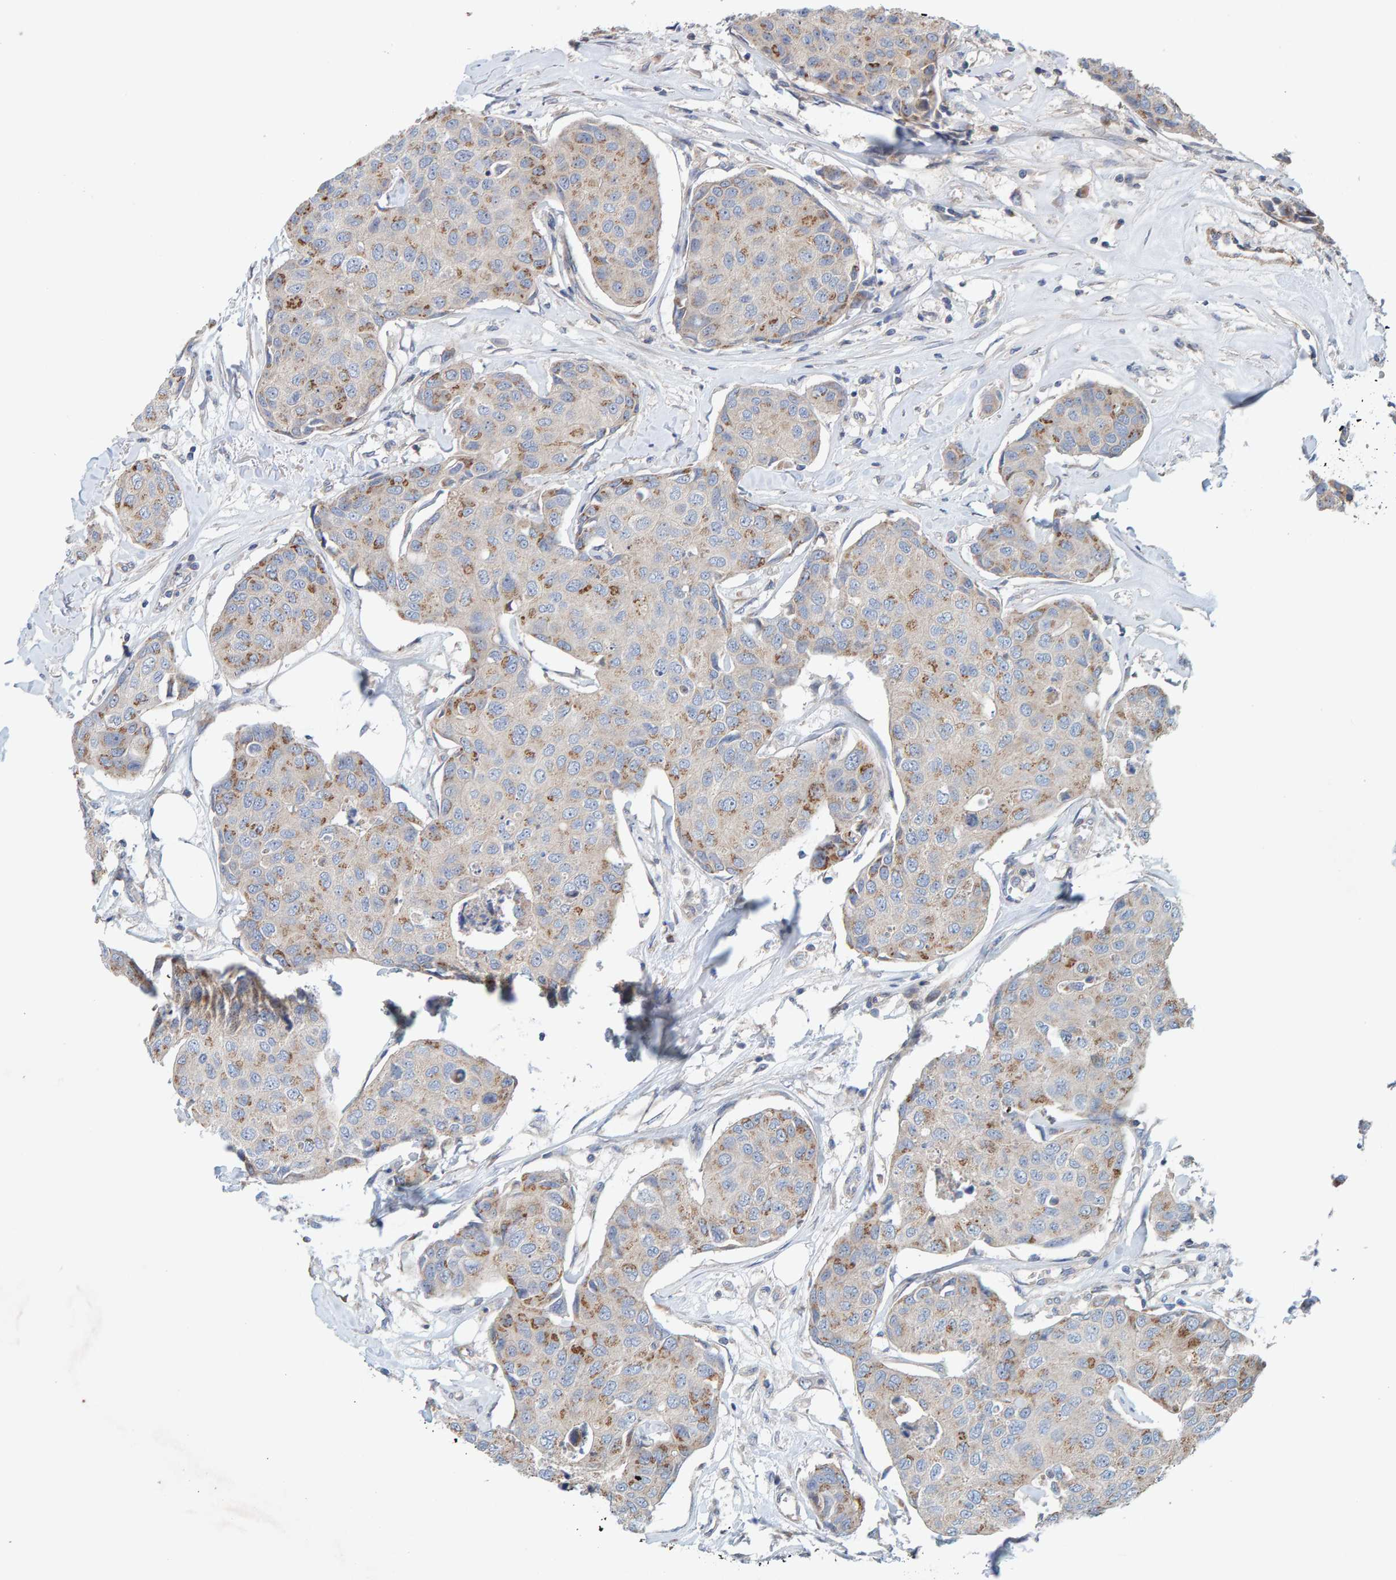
{"staining": {"intensity": "moderate", "quantity": "25%-75%", "location": "cytoplasmic/membranous"}, "tissue": "breast cancer", "cell_type": "Tumor cells", "image_type": "cancer", "snomed": [{"axis": "morphology", "description": "Duct carcinoma"}, {"axis": "topography", "description": "Breast"}], "caption": "Breast cancer was stained to show a protein in brown. There is medium levels of moderate cytoplasmic/membranous positivity in about 25%-75% of tumor cells.", "gene": "CCM2", "patient": {"sex": "female", "age": 80}}